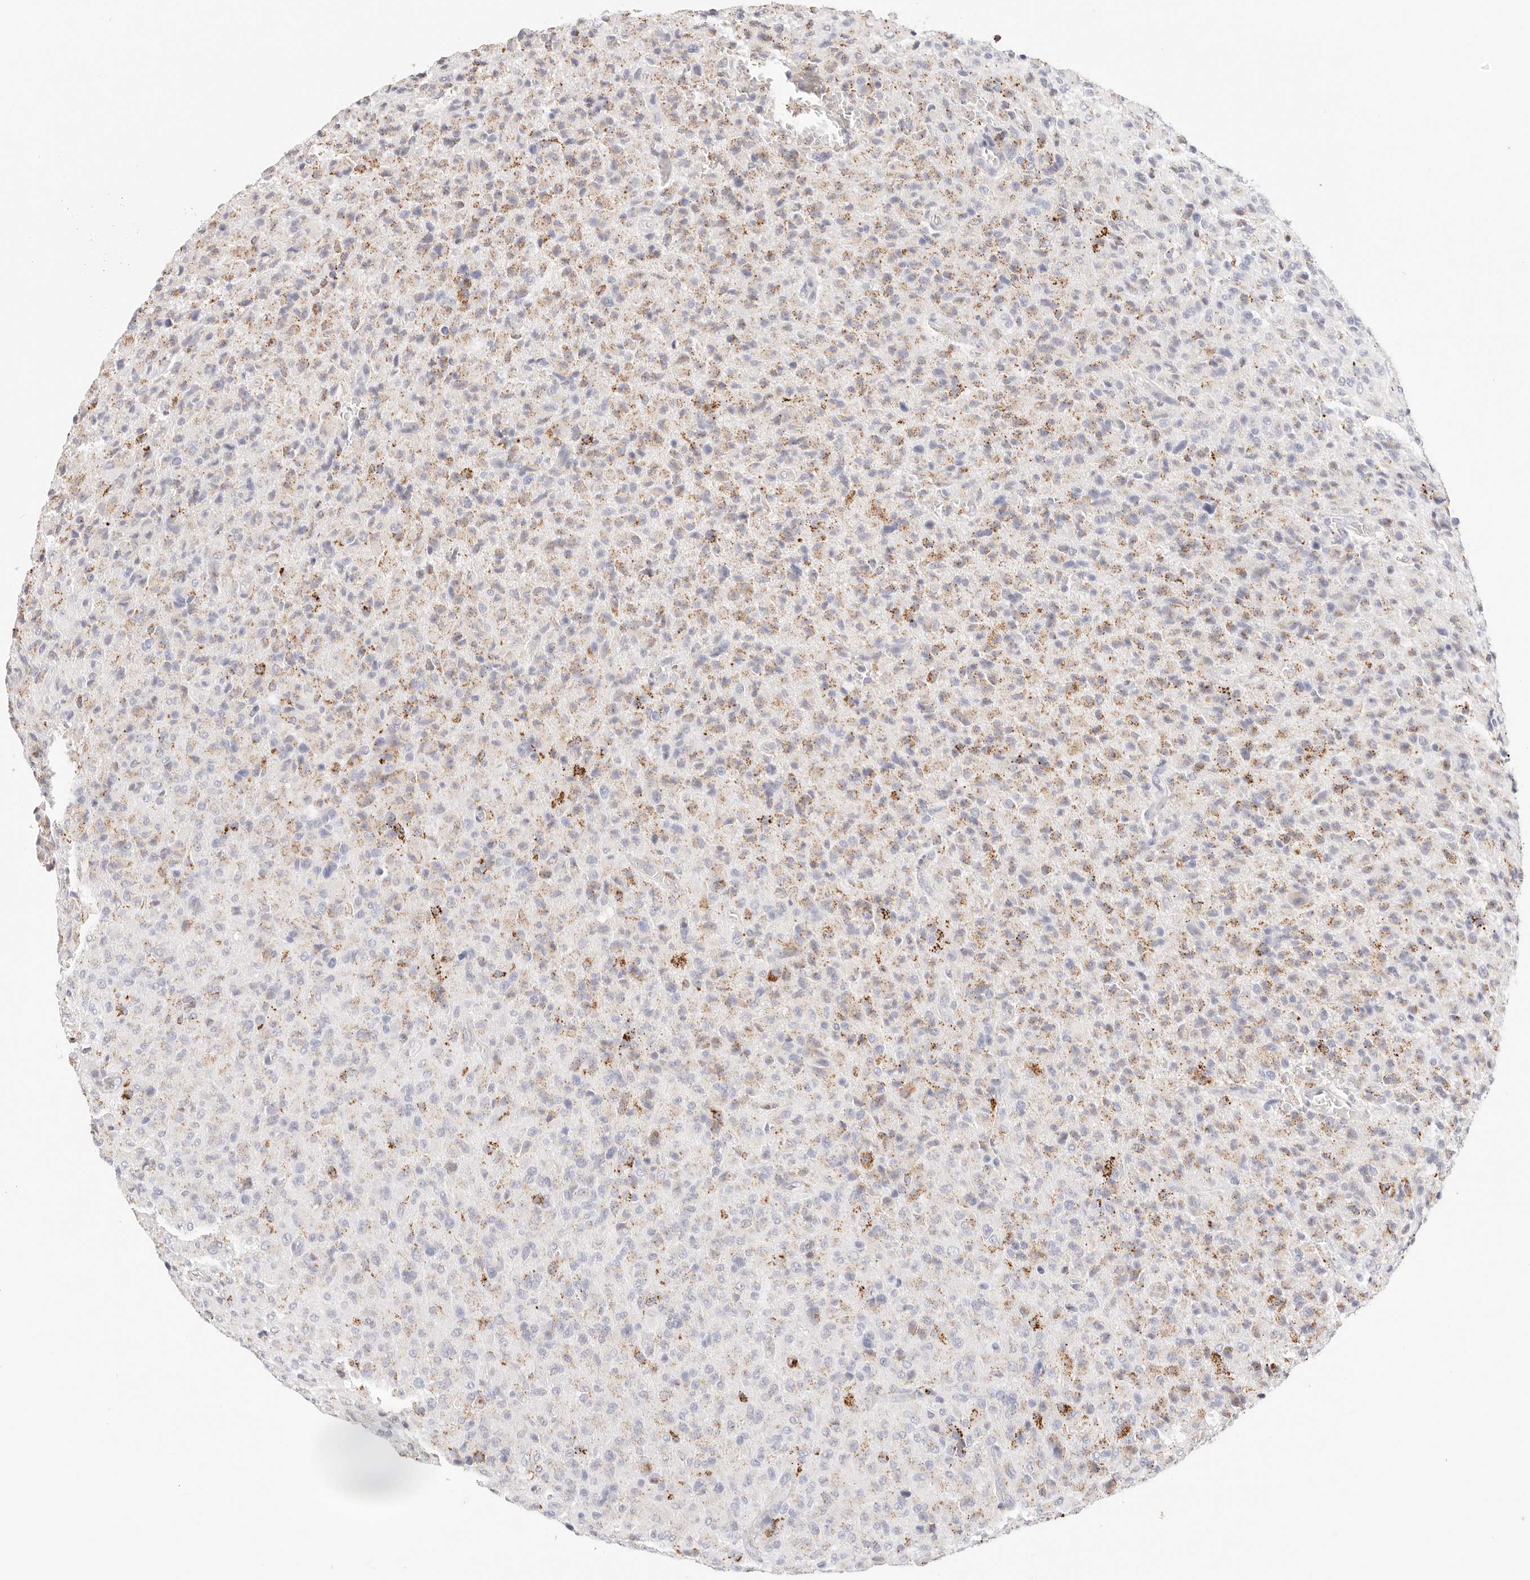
{"staining": {"intensity": "moderate", "quantity": "<25%", "location": "cytoplasmic/membranous"}, "tissue": "glioma", "cell_type": "Tumor cells", "image_type": "cancer", "snomed": [{"axis": "morphology", "description": "Glioma, malignant, High grade"}, {"axis": "topography", "description": "Brain"}], "caption": "Protein expression analysis of malignant glioma (high-grade) shows moderate cytoplasmic/membranous staining in about <25% of tumor cells.", "gene": "STKLD1", "patient": {"sex": "female", "age": 57}}